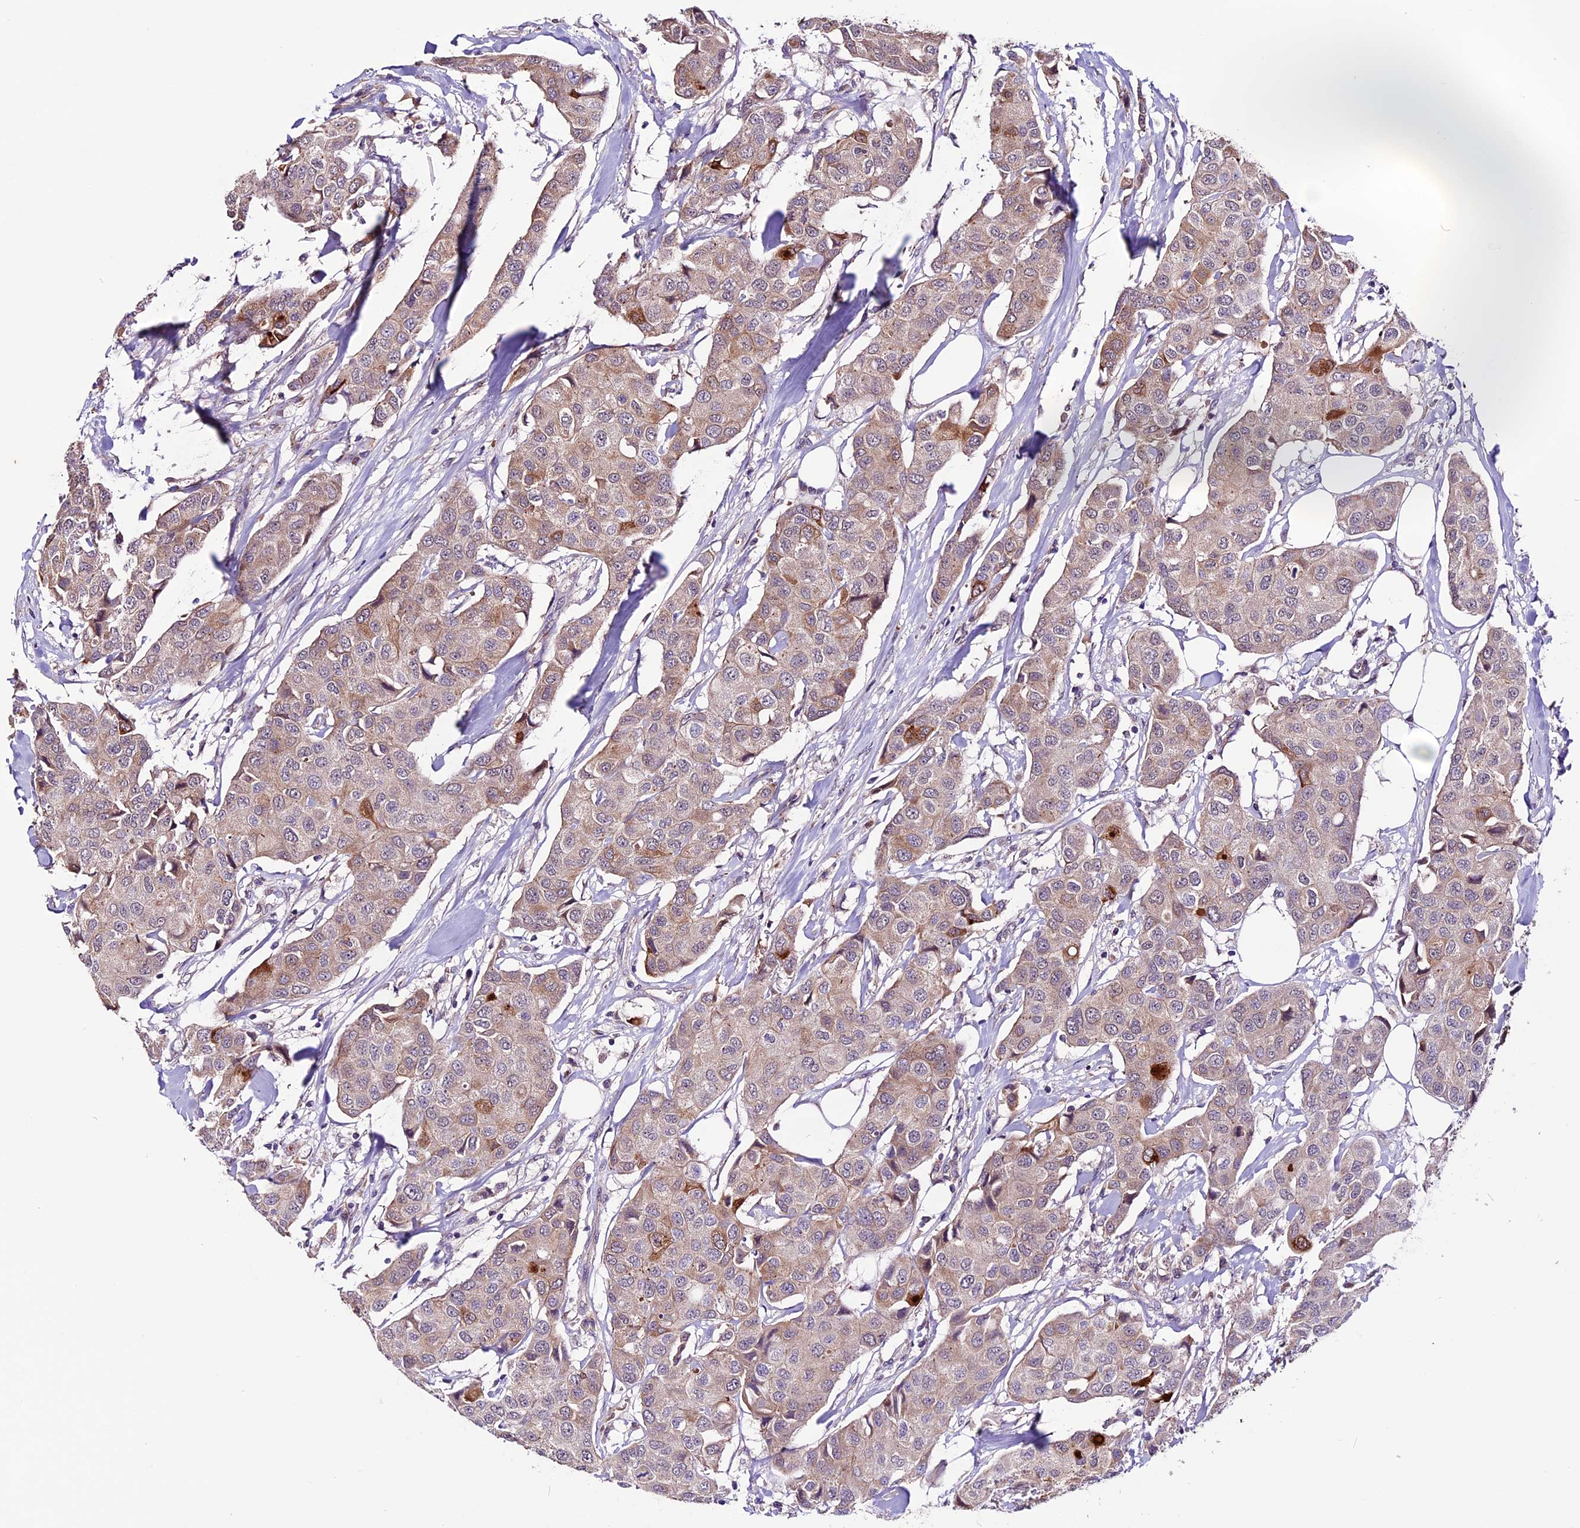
{"staining": {"intensity": "moderate", "quantity": "<25%", "location": "cytoplasmic/membranous"}, "tissue": "breast cancer", "cell_type": "Tumor cells", "image_type": "cancer", "snomed": [{"axis": "morphology", "description": "Duct carcinoma"}, {"axis": "topography", "description": "Breast"}], "caption": "Immunohistochemical staining of human breast cancer reveals low levels of moderate cytoplasmic/membranous positivity in about <25% of tumor cells.", "gene": "RINL", "patient": {"sex": "female", "age": 80}}